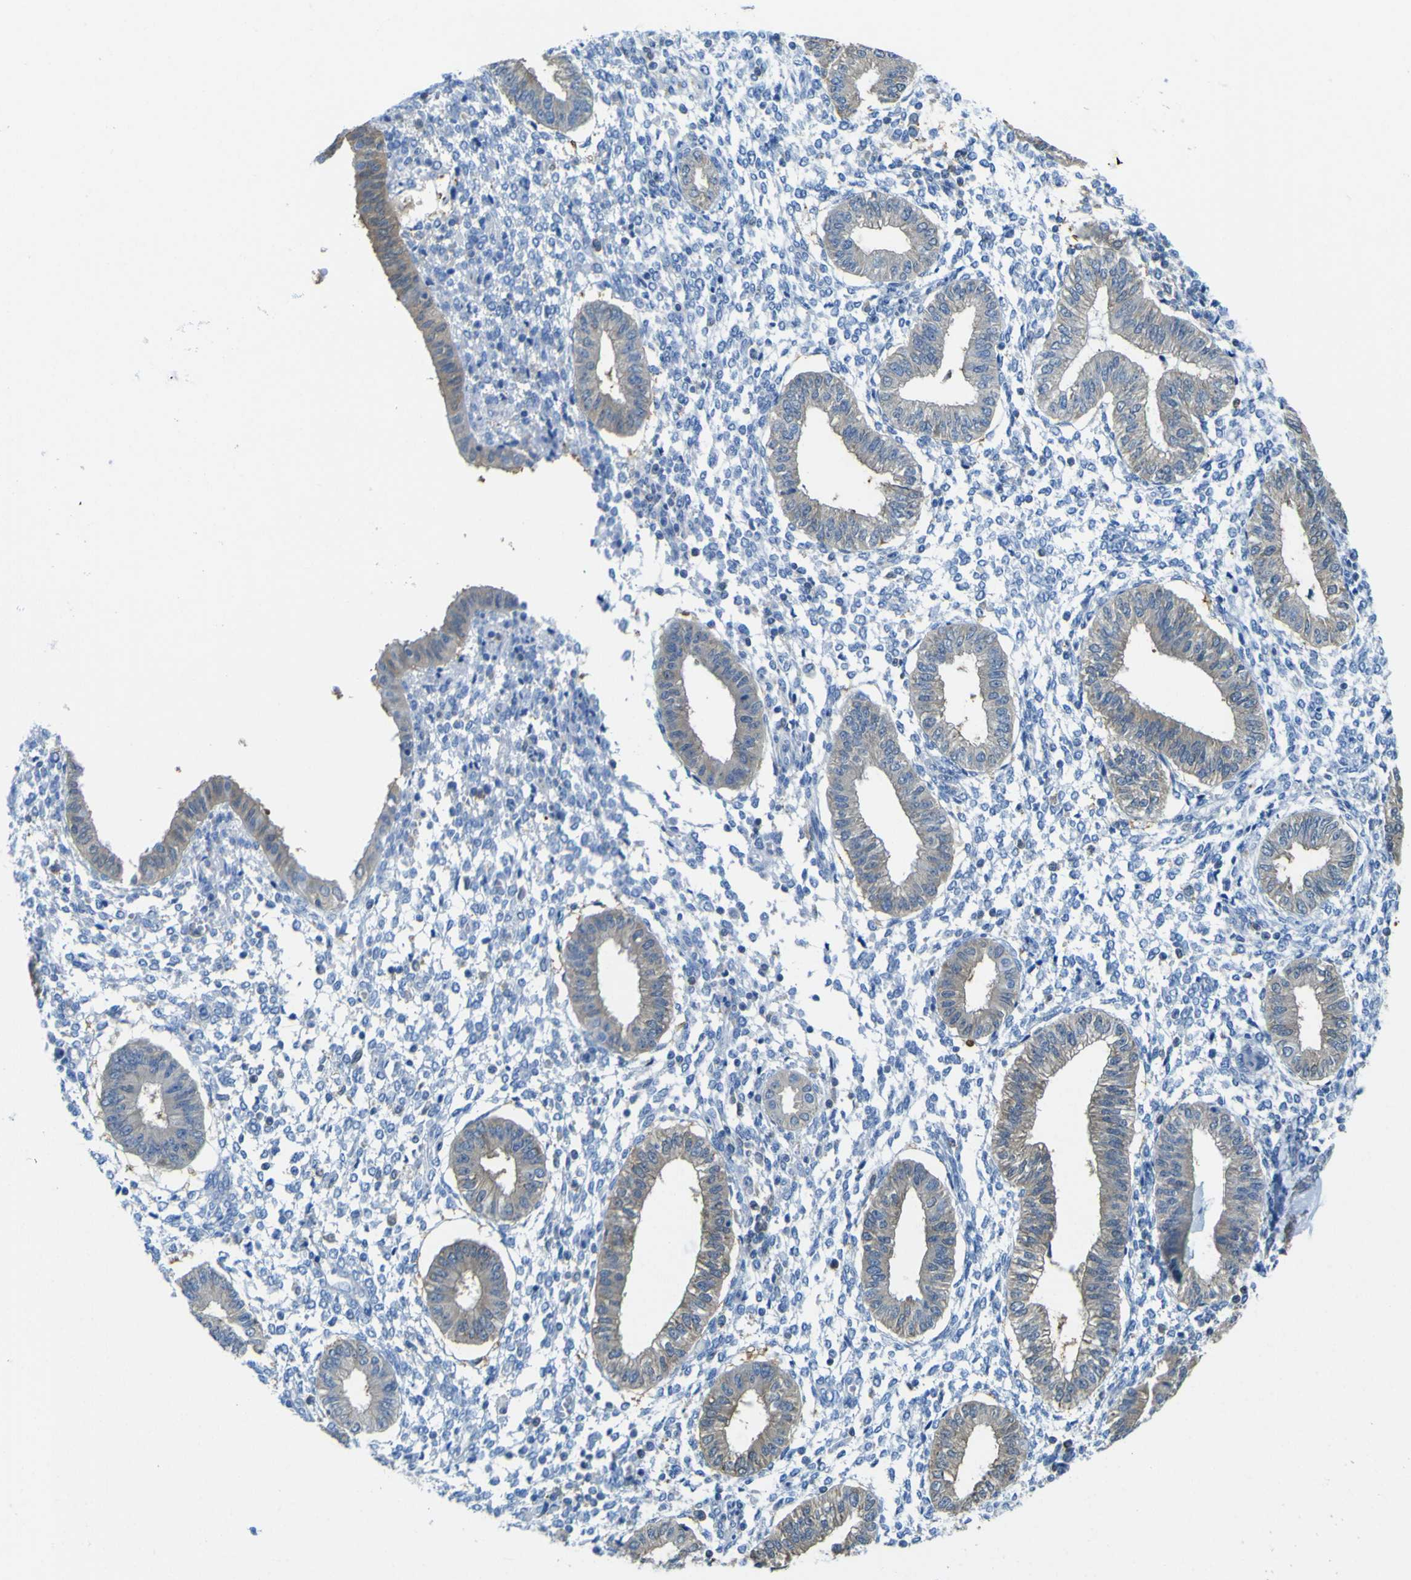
{"staining": {"intensity": "negative", "quantity": "none", "location": "none"}, "tissue": "endometrium", "cell_type": "Cells in endometrial stroma", "image_type": "normal", "snomed": [{"axis": "morphology", "description": "Normal tissue, NOS"}, {"axis": "topography", "description": "Endometrium"}], "caption": "IHC of benign human endometrium reveals no positivity in cells in endometrial stroma.", "gene": "ABHD3", "patient": {"sex": "female", "age": 50}}